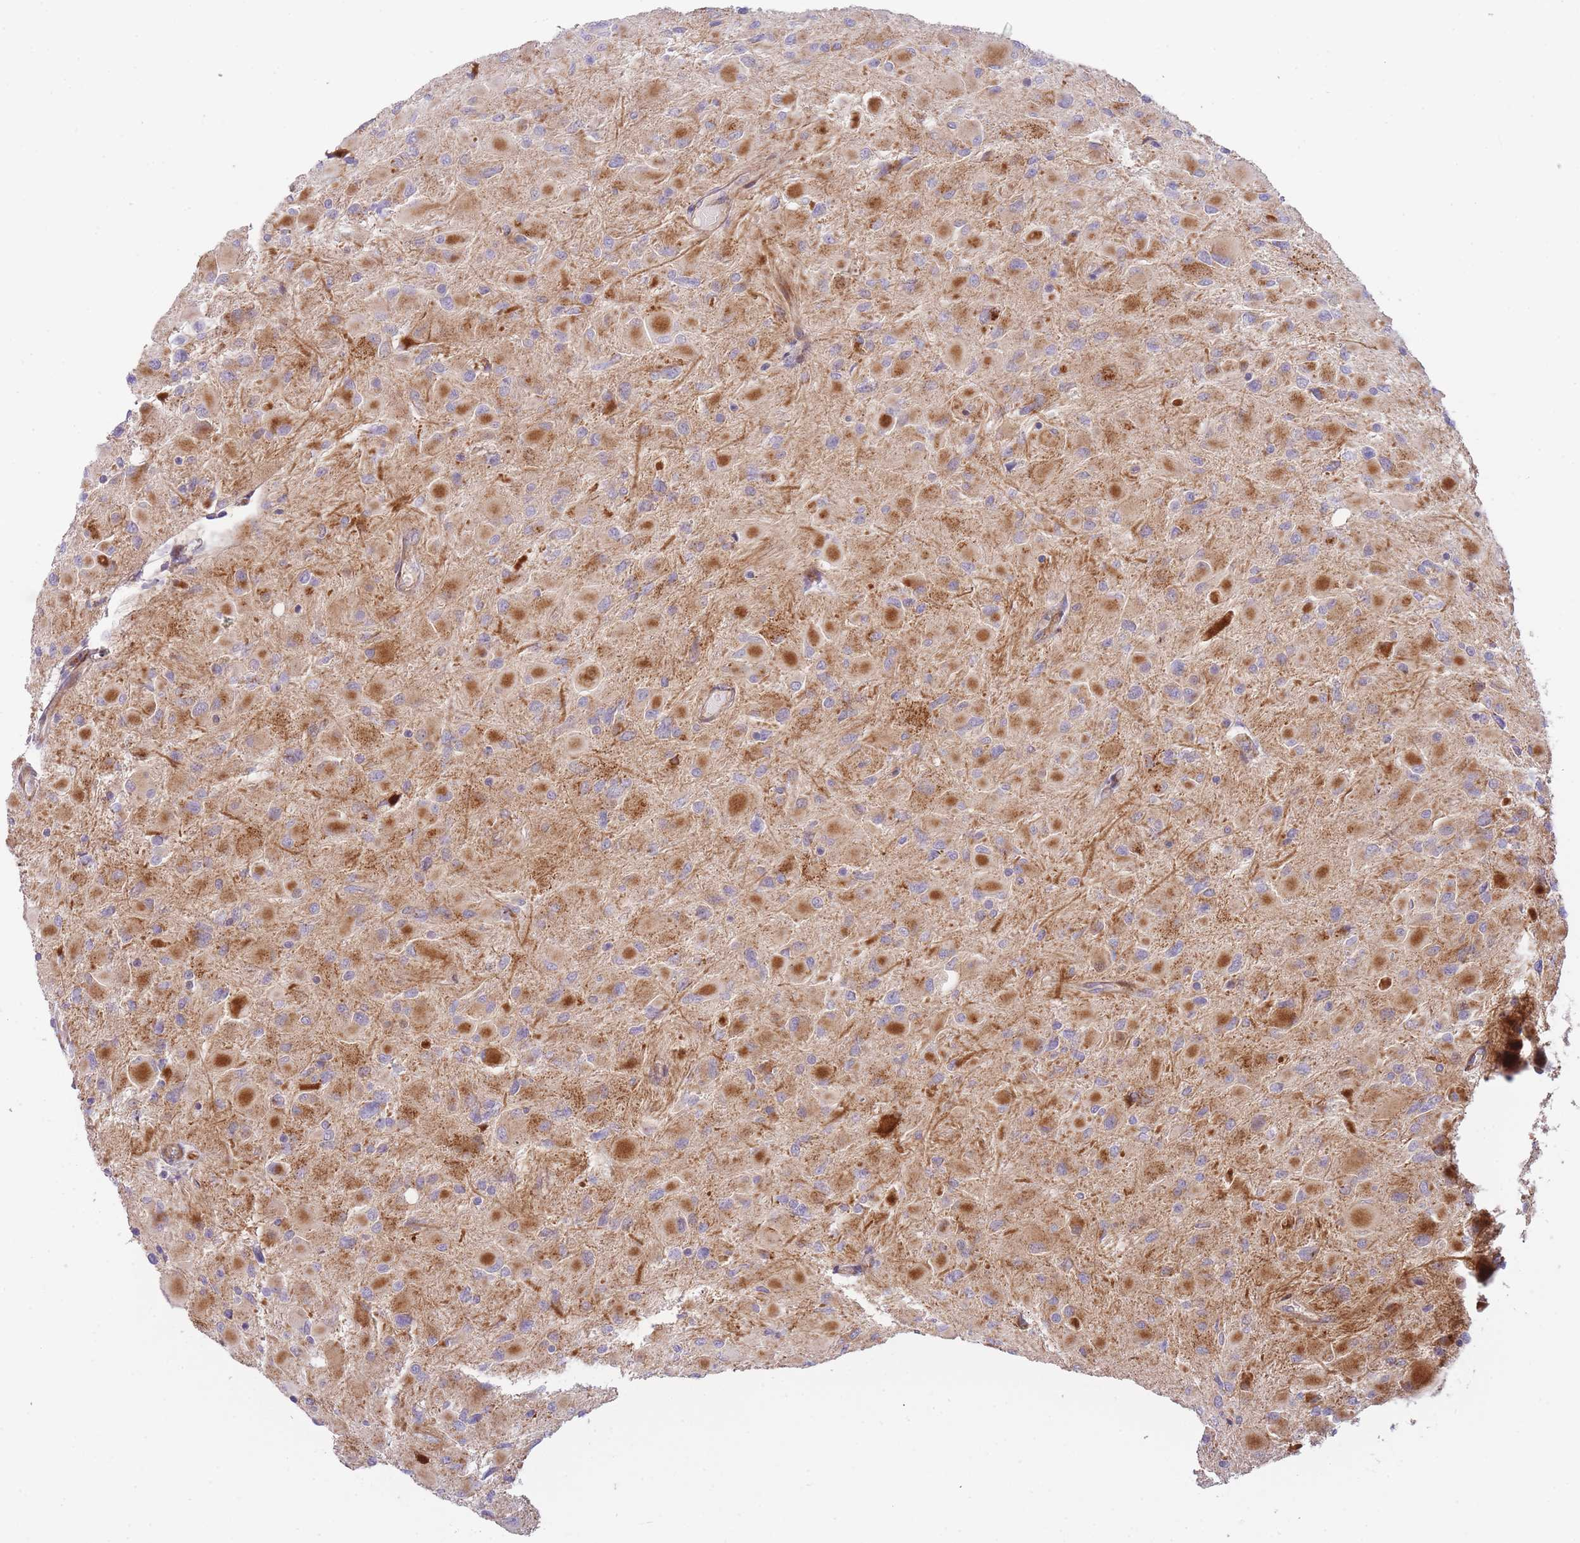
{"staining": {"intensity": "moderate", "quantity": ">75%", "location": "cytoplasmic/membranous"}, "tissue": "glioma", "cell_type": "Tumor cells", "image_type": "cancer", "snomed": [{"axis": "morphology", "description": "Glioma, malignant, High grade"}, {"axis": "topography", "description": "Cerebral cortex"}], "caption": "High-magnification brightfield microscopy of glioma stained with DAB (brown) and counterstained with hematoxylin (blue). tumor cells exhibit moderate cytoplasmic/membranous staining is identified in approximately>75% of cells.", "gene": "ATP5MC2", "patient": {"sex": "female", "age": 36}}